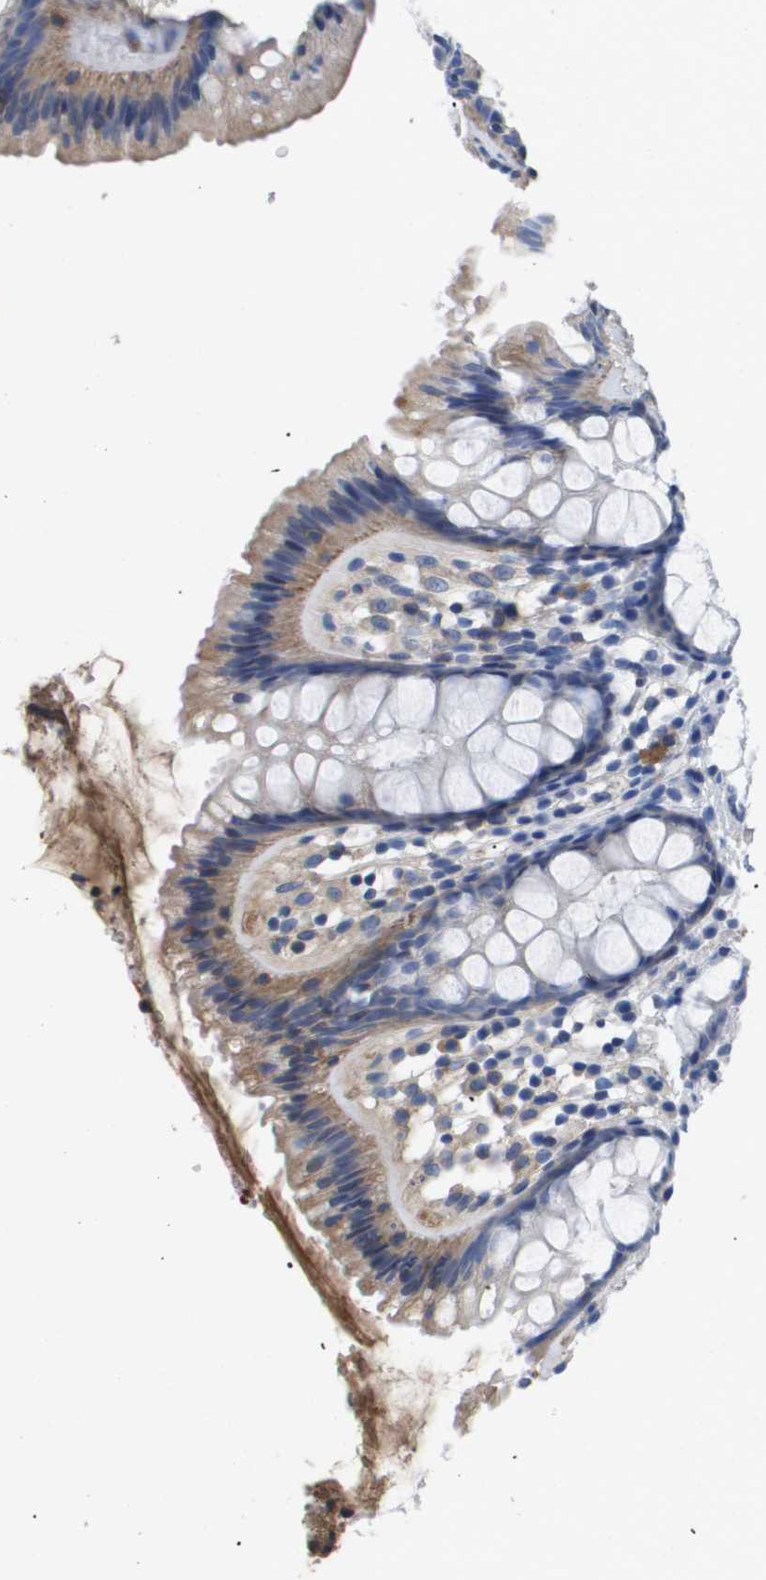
{"staining": {"intensity": "negative", "quantity": "none", "location": "none"}, "tissue": "colon", "cell_type": "Endothelial cells", "image_type": "normal", "snomed": [{"axis": "morphology", "description": "Normal tissue, NOS"}, {"axis": "topography", "description": "Colon"}], "caption": "The photomicrograph reveals no staining of endothelial cells in normal colon.", "gene": "SERPINA6", "patient": {"sex": "female", "age": 56}}